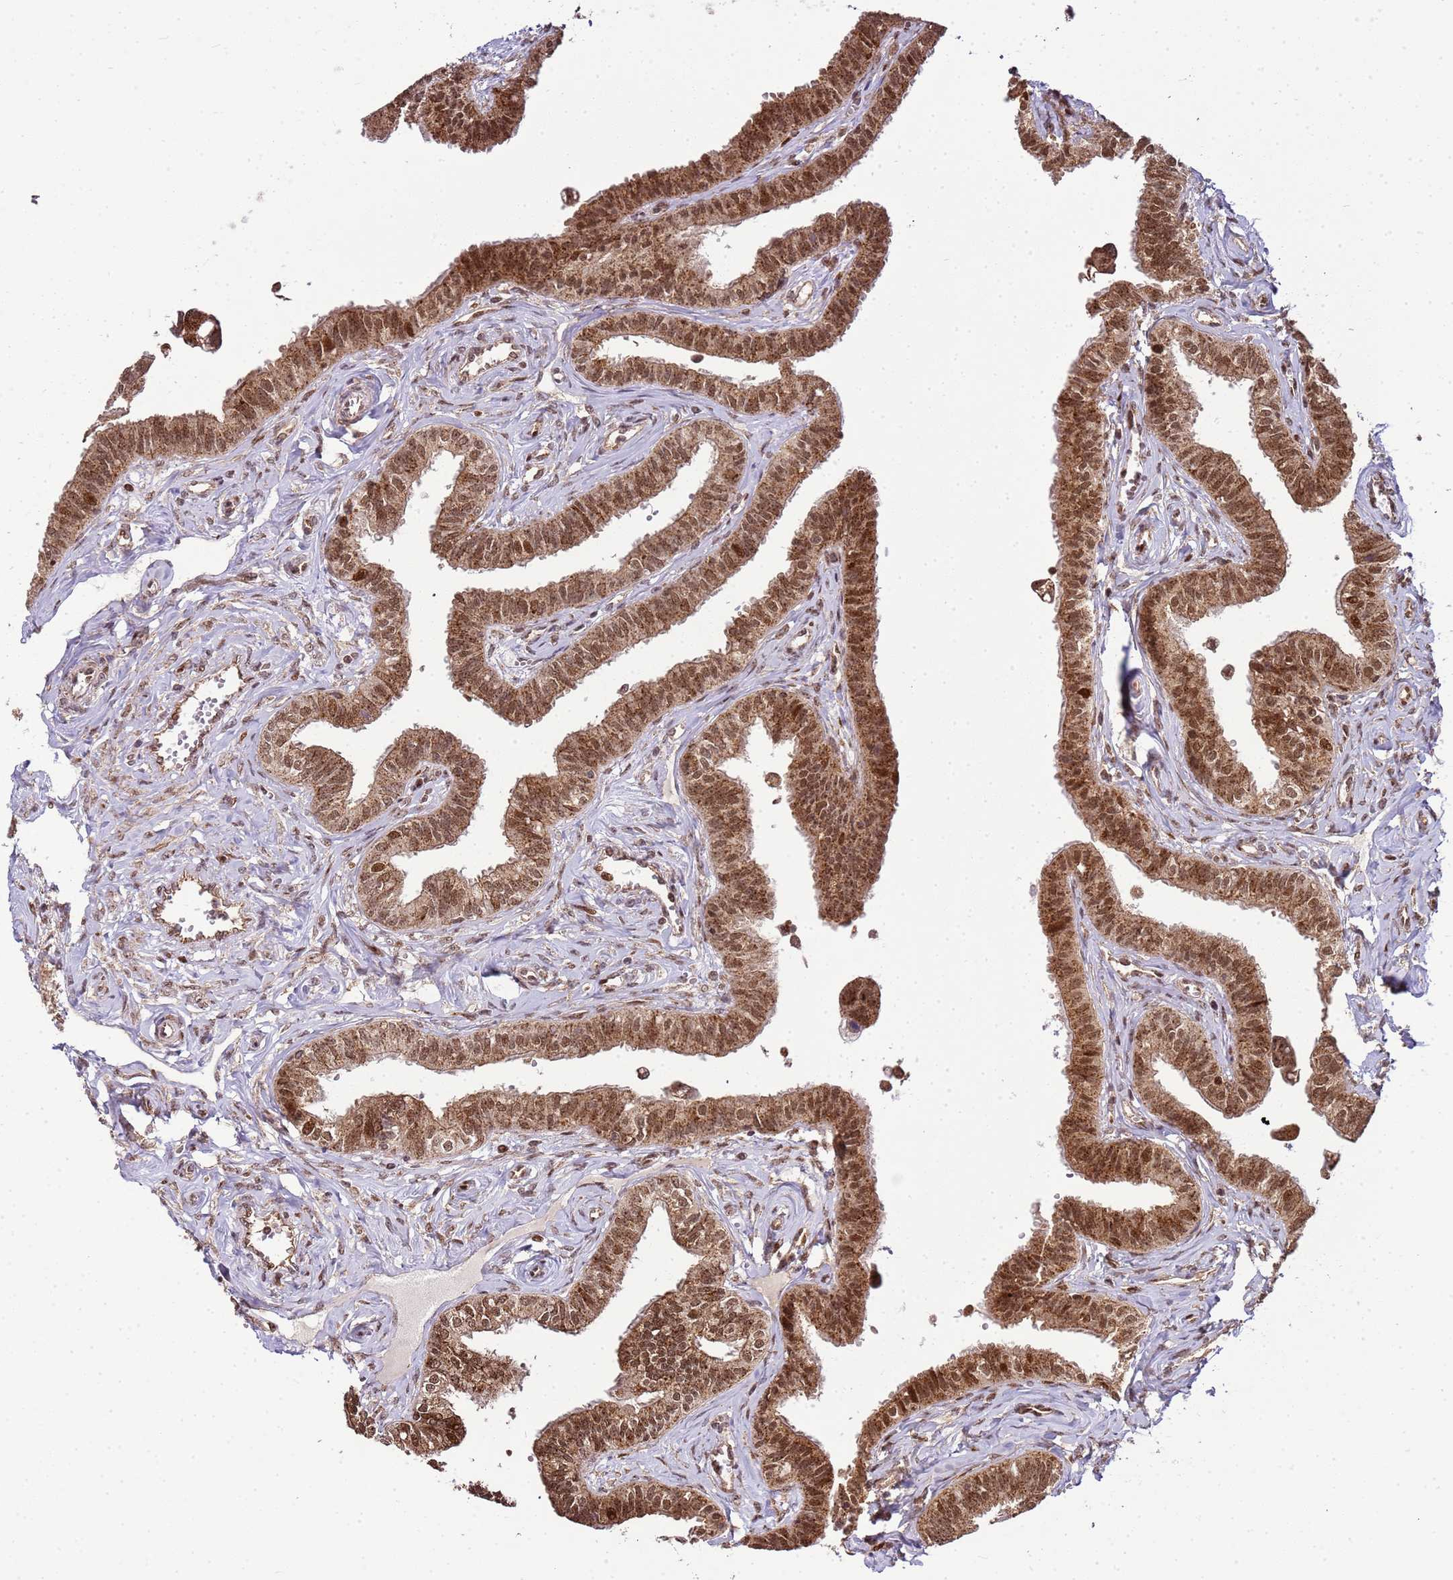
{"staining": {"intensity": "strong", "quantity": ">75%", "location": "cytoplasmic/membranous,nuclear"}, "tissue": "fallopian tube", "cell_type": "Glandular cells", "image_type": "normal", "snomed": [{"axis": "morphology", "description": "Normal tissue, NOS"}, {"axis": "morphology", "description": "Carcinoma, NOS"}, {"axis": "topography", "description": "Fallopian tube"}, {"axis": "topography", "description": "Ovary"}], "caption": "IHC histopathology image of unremarkable fallopian tube: fallopian tube stained using immunohistochemistry (IHC) demonstrates high levels of strong protein expression localized specifically in the cytoplasmic/membranous,nuclear of glandular cells, appearing as a cytoplasmic/membranous,nuclear brown color.", "gene": "PEX14", "patient": {"sex": "female", "age": 59}}